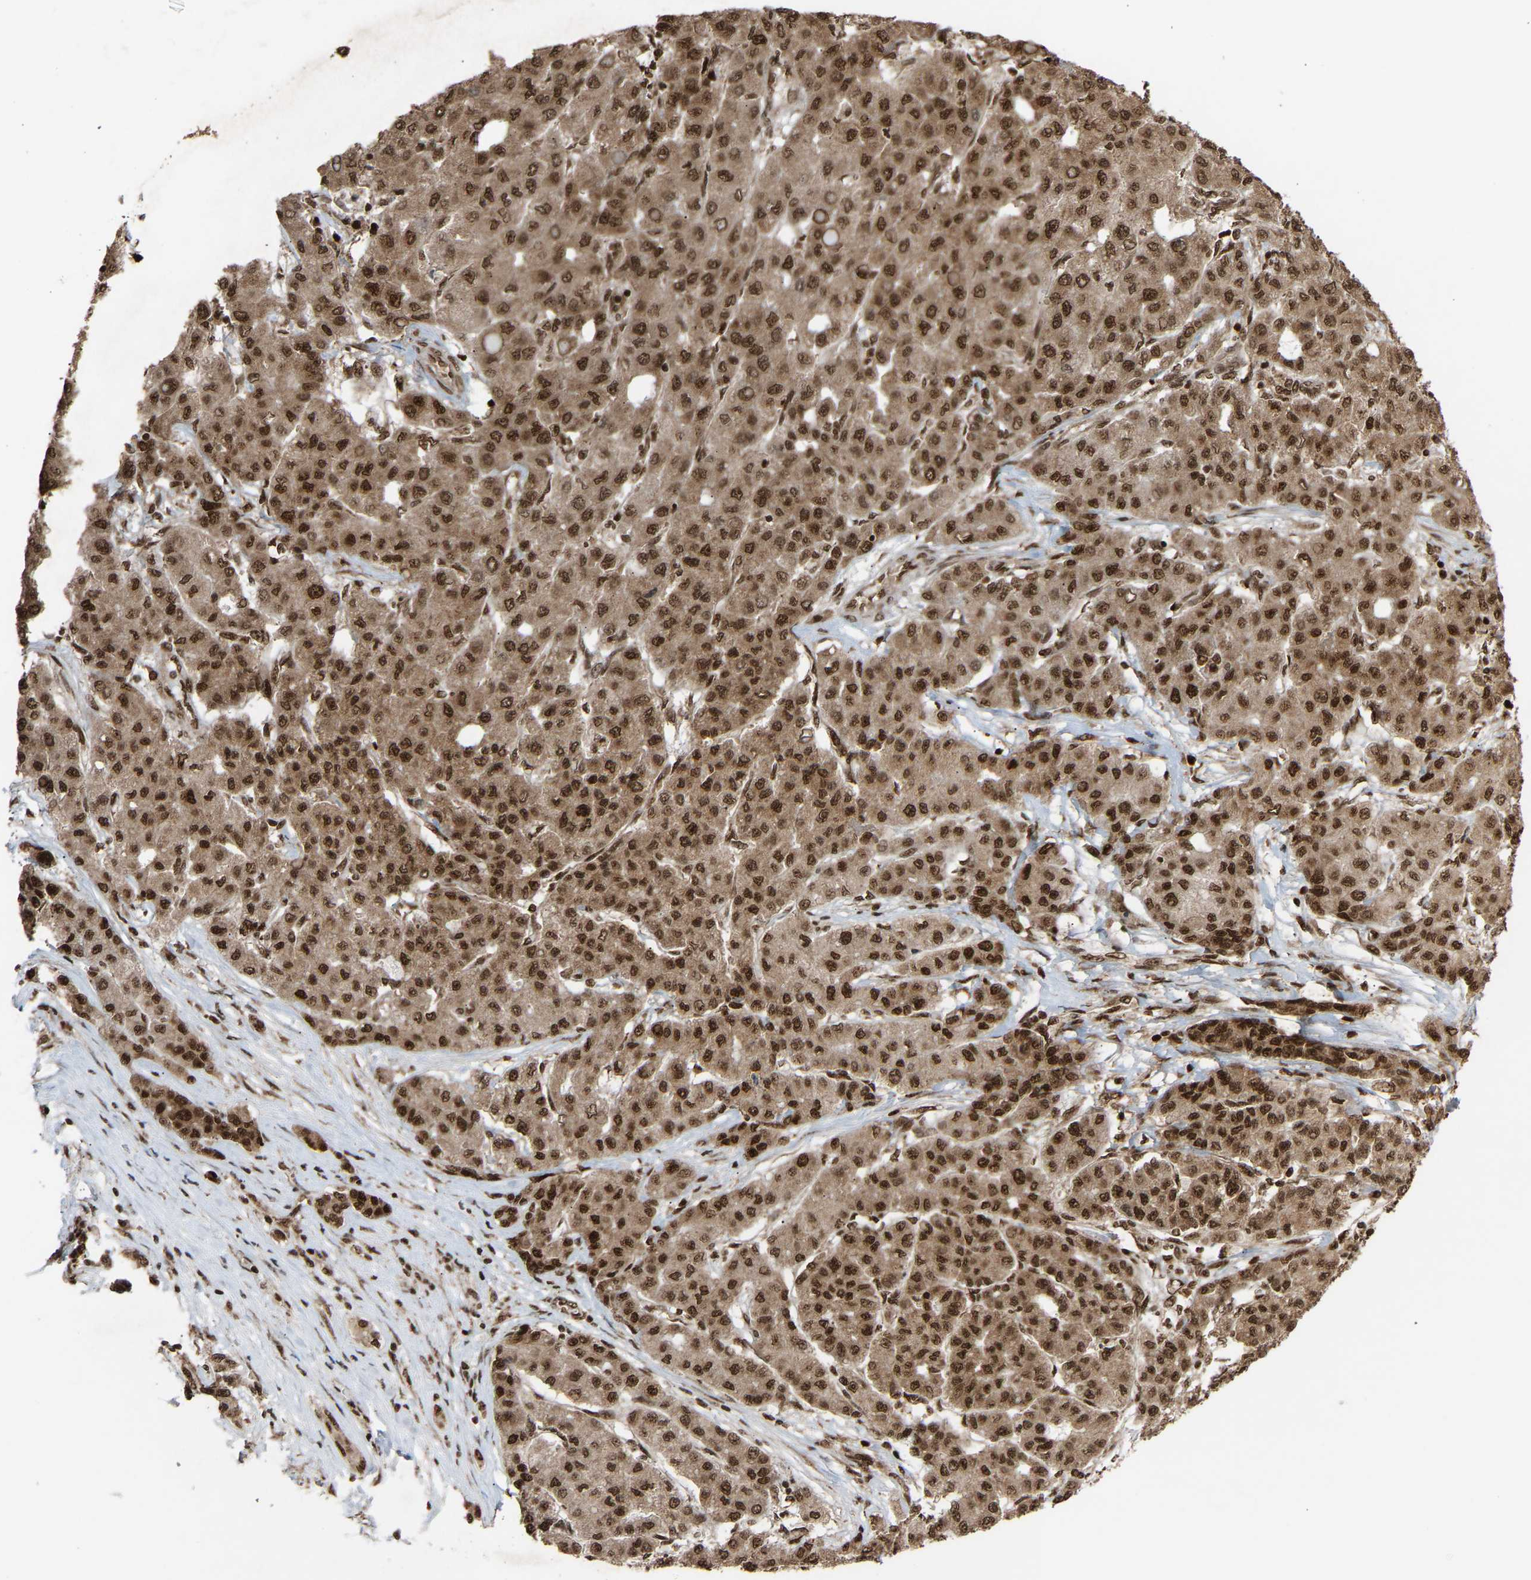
{"staining": {"intensity": "strong", "quantity": ">75%", "location": "cytoplasmic/membranous,nuclear"}, "tissue": "liver cancer", "cell_type": "Tumor cells", "image_type": "cancer", "snomed": [{"axis": "morphology", "description": "Carcinoma, Hepatocellular, NOS"}, {"axis": "topography", "description": "Liver"}], "caption": "The histopathology image reveals a brown stain indicating the presence of a protein in the cytoplasmic/membranous and nuclear of tumor cells in liver hepatocellular carcinoma.", "gene": "ALYREF", "patient": {"sex": "male", "age": 65}}